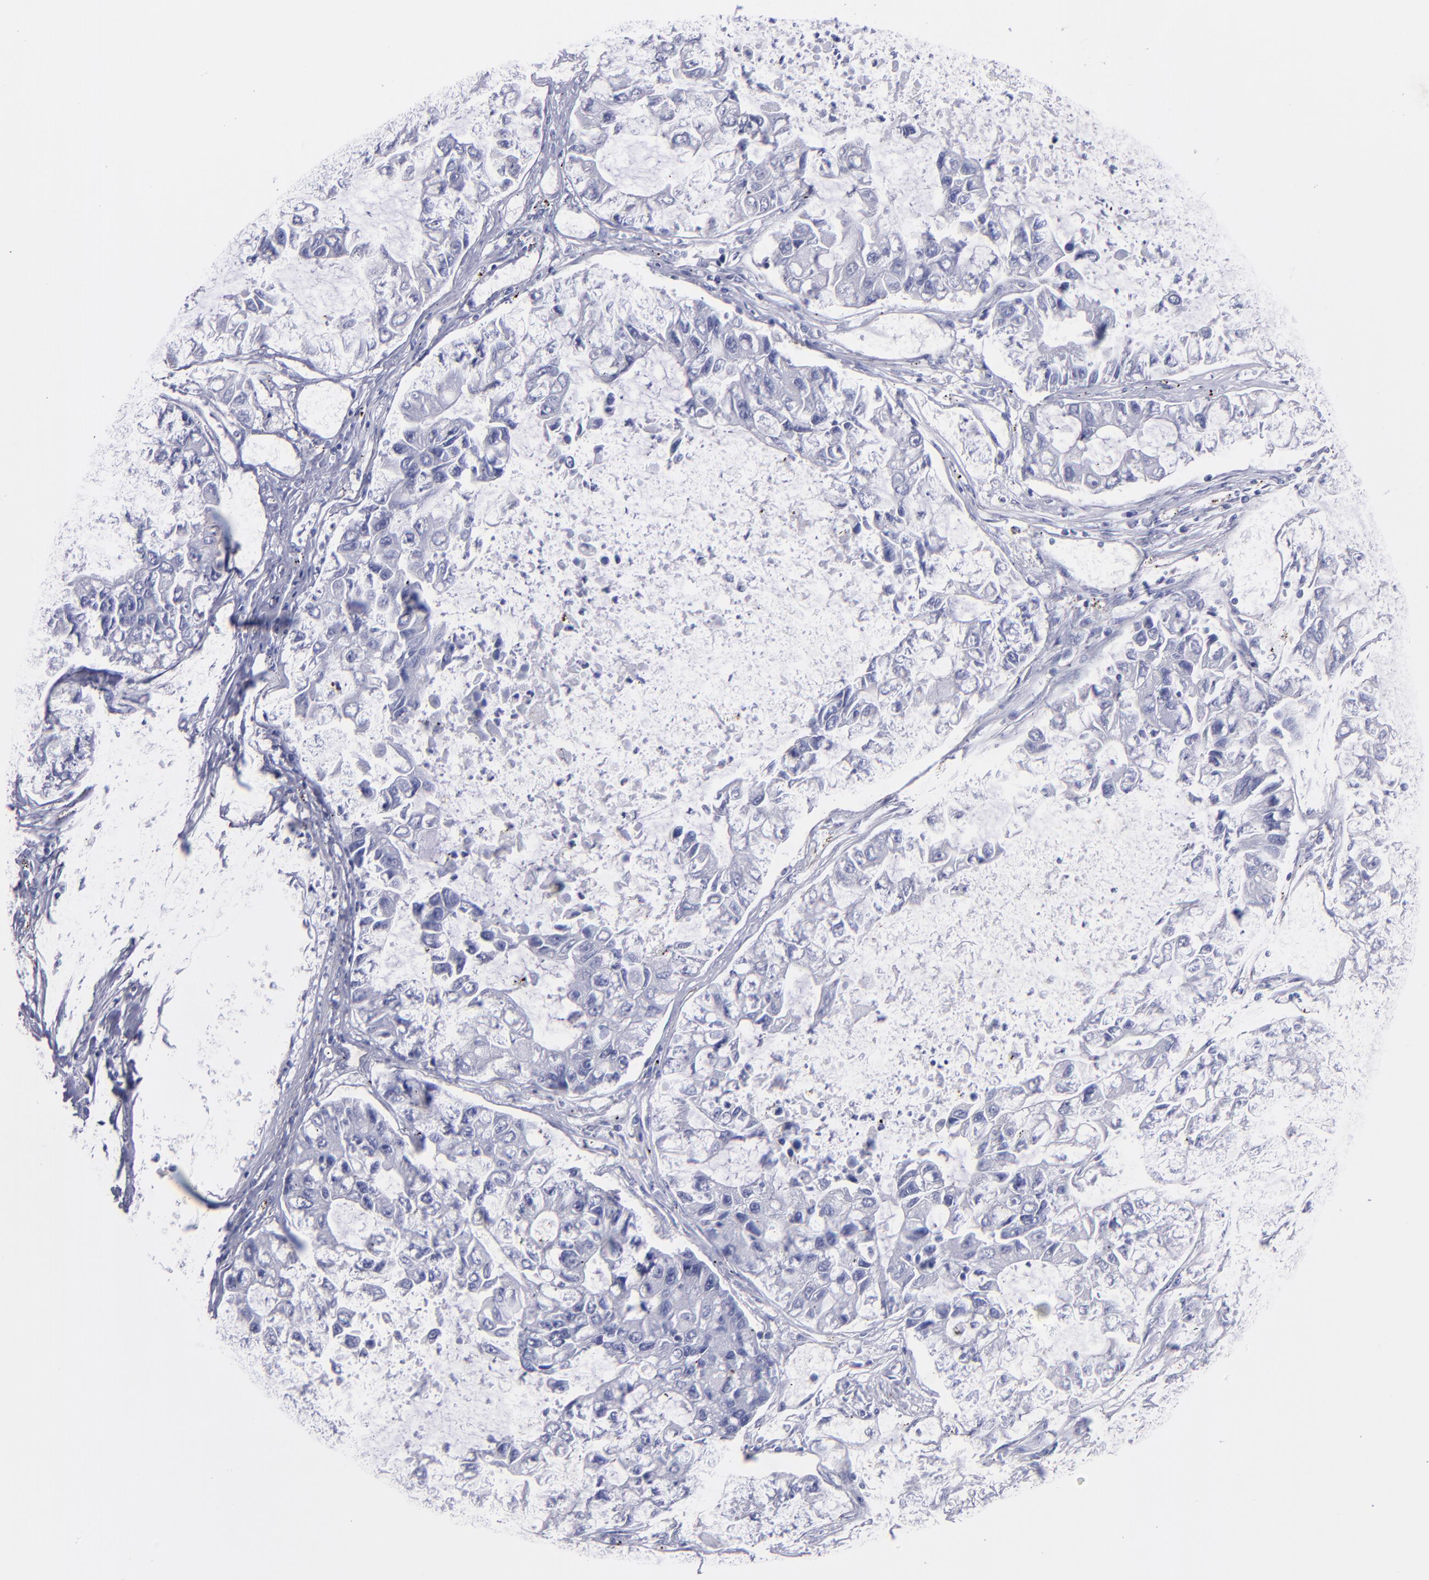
{"staining": {"intensity": "negative", "quantity": "none", "location": "none"}, "tissue": "lung cancer", "cell_type": "Tumor cells", "image_type": "cancer", "snomed": [{"axis": "morphology", "description": "Adenocarcinoma, NOS"}, {"axis": "topography", "description": "Lung"}], "caption": "Tumor cells show no significant positivity in lung cancer. The staining is performed using DAB (3,3'-diaminobenzidine) brown chromogen with nuclei counter-stained in using hematoxylin.", "gene": "TG", "patient": {"sex": "female", "age": 51}}